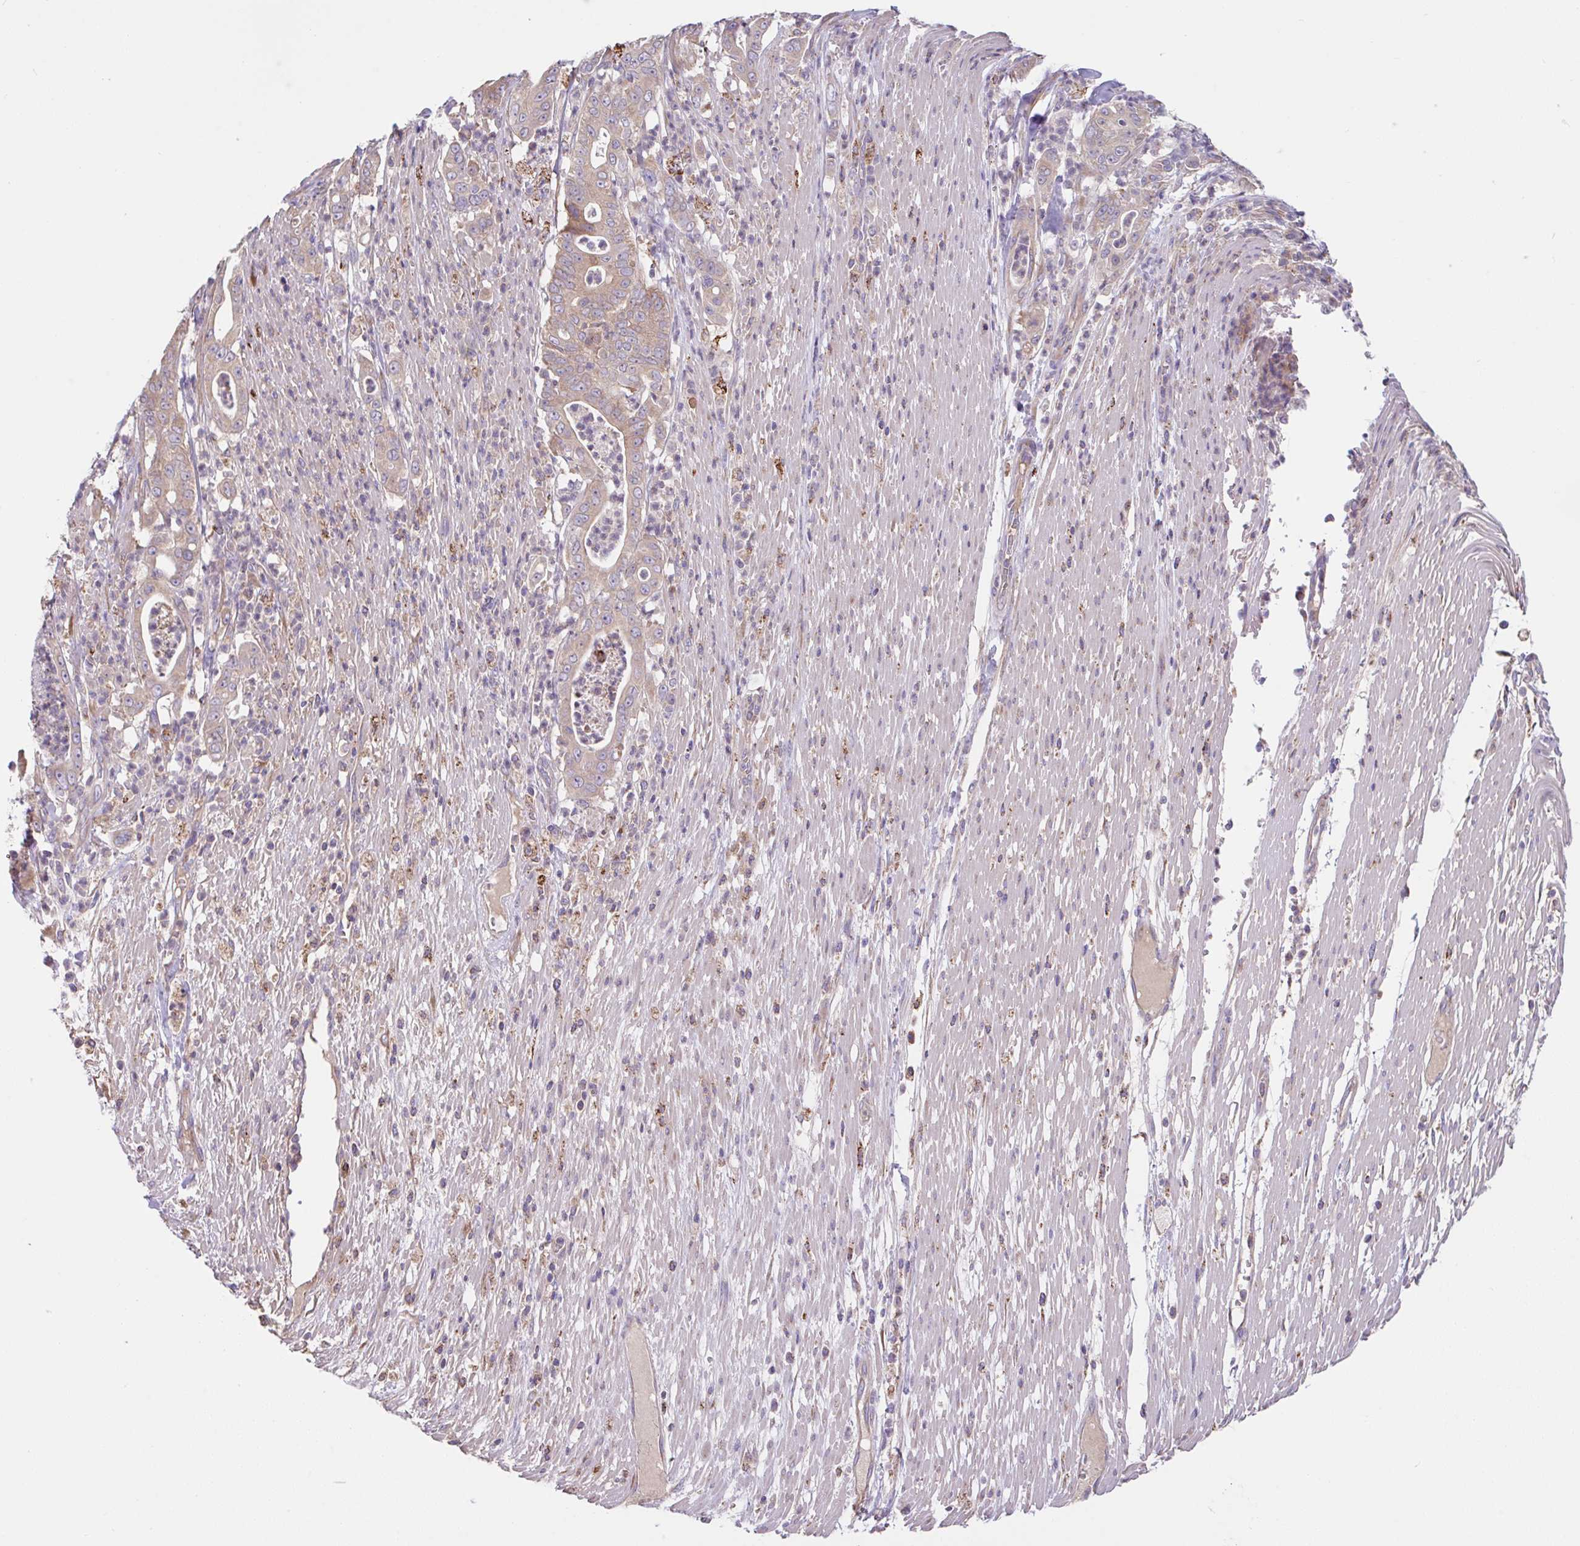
{"staining": {"intensity": "weak", "quantity": ">75%", "location": "cytoplasmic/membranous"}, "tissue": "pancreatic cancer", "cell_type": "Tumor cells", "image_type": "cancer", "snomed": [{"axis": "morphology", "description": "Adenocarcinoma, NOS"}, {"axis": "topography", "description": "Pancreas"}], "caption": "Protein expression analysis of pancreatic adenocarcinoma demonstrates weak cytoplasmic/membranous staining in about >75% of tumor cells.", "gene": "RALBP1", "patient": {"sex": "male", "age": 71}}